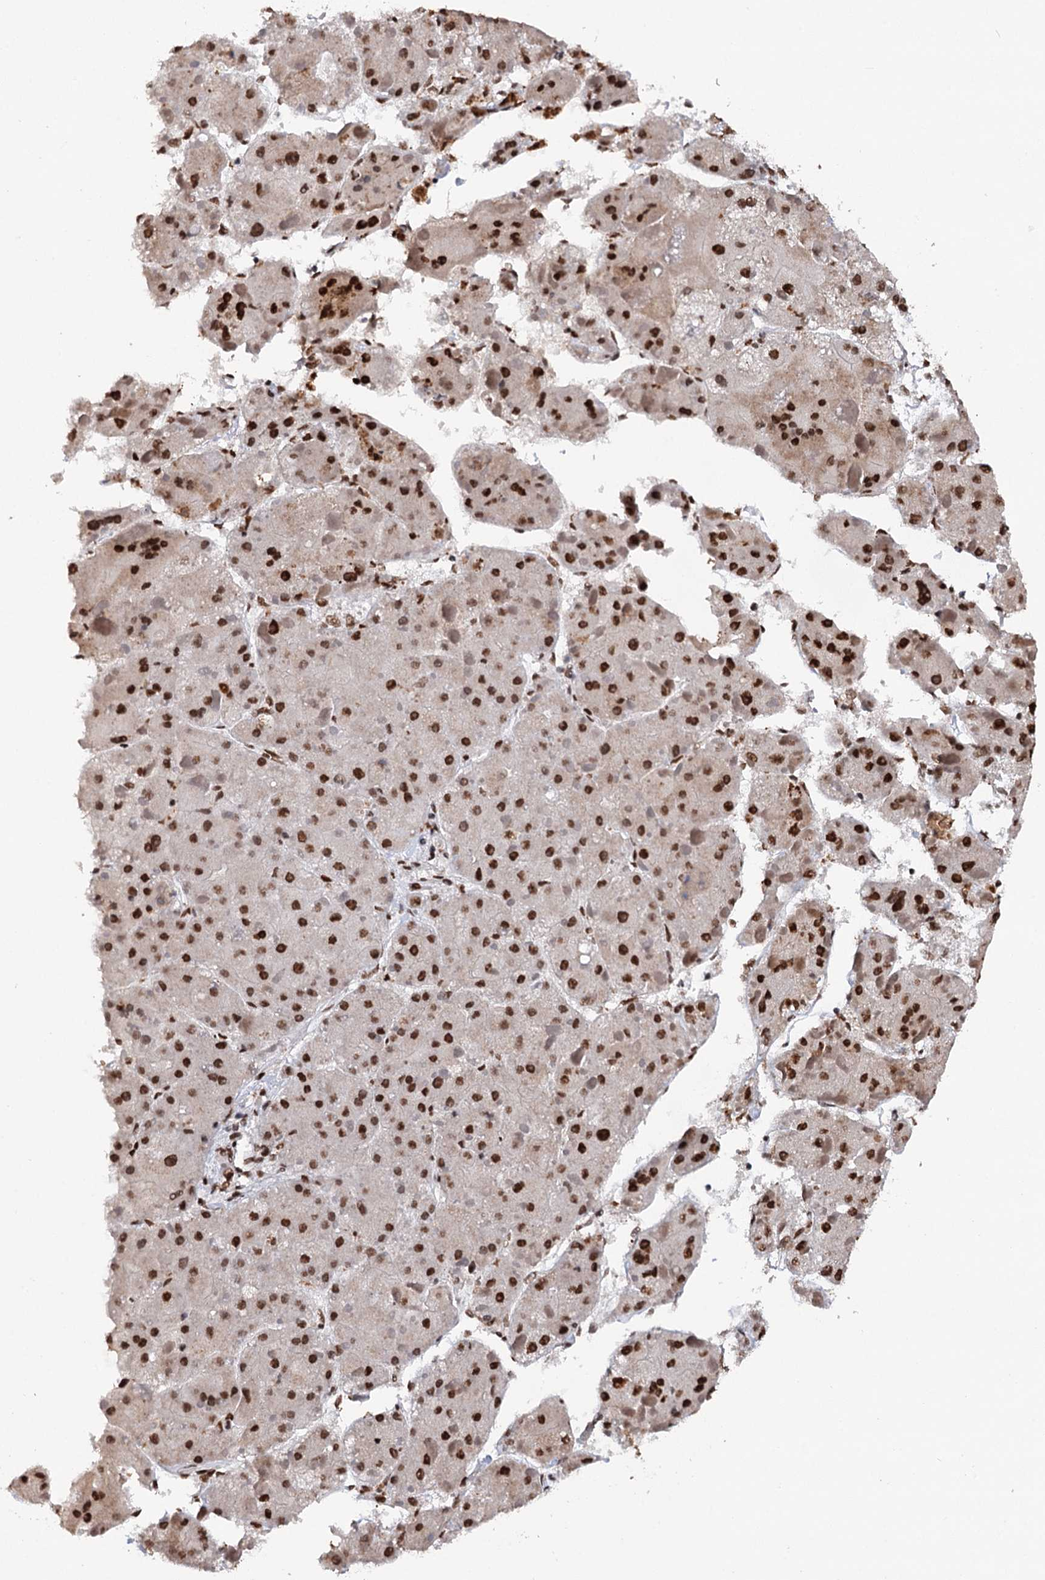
{"staining": {"intensity": "strong", "quantity": ">75%", "location": "nuclear"}, "tissue": "liver cancer", "cell_type": "Tumor cells", "image_type": "cancer", "snomed": [{"axis": "morphology", "description": "Carcinoma, Hepatocellular, NOS"}, {"axis": "topography", "description": "Liver"}], "caption": "A micrograph of human liver hepatocellular carcinoma stained for a protein shows strong nuclear brown staining in tumor cells. (Brightfield microscopy of DAB IHC at high magnification).", "gene": "MATR3", "patient": {"sex": "female", "age": 73}}